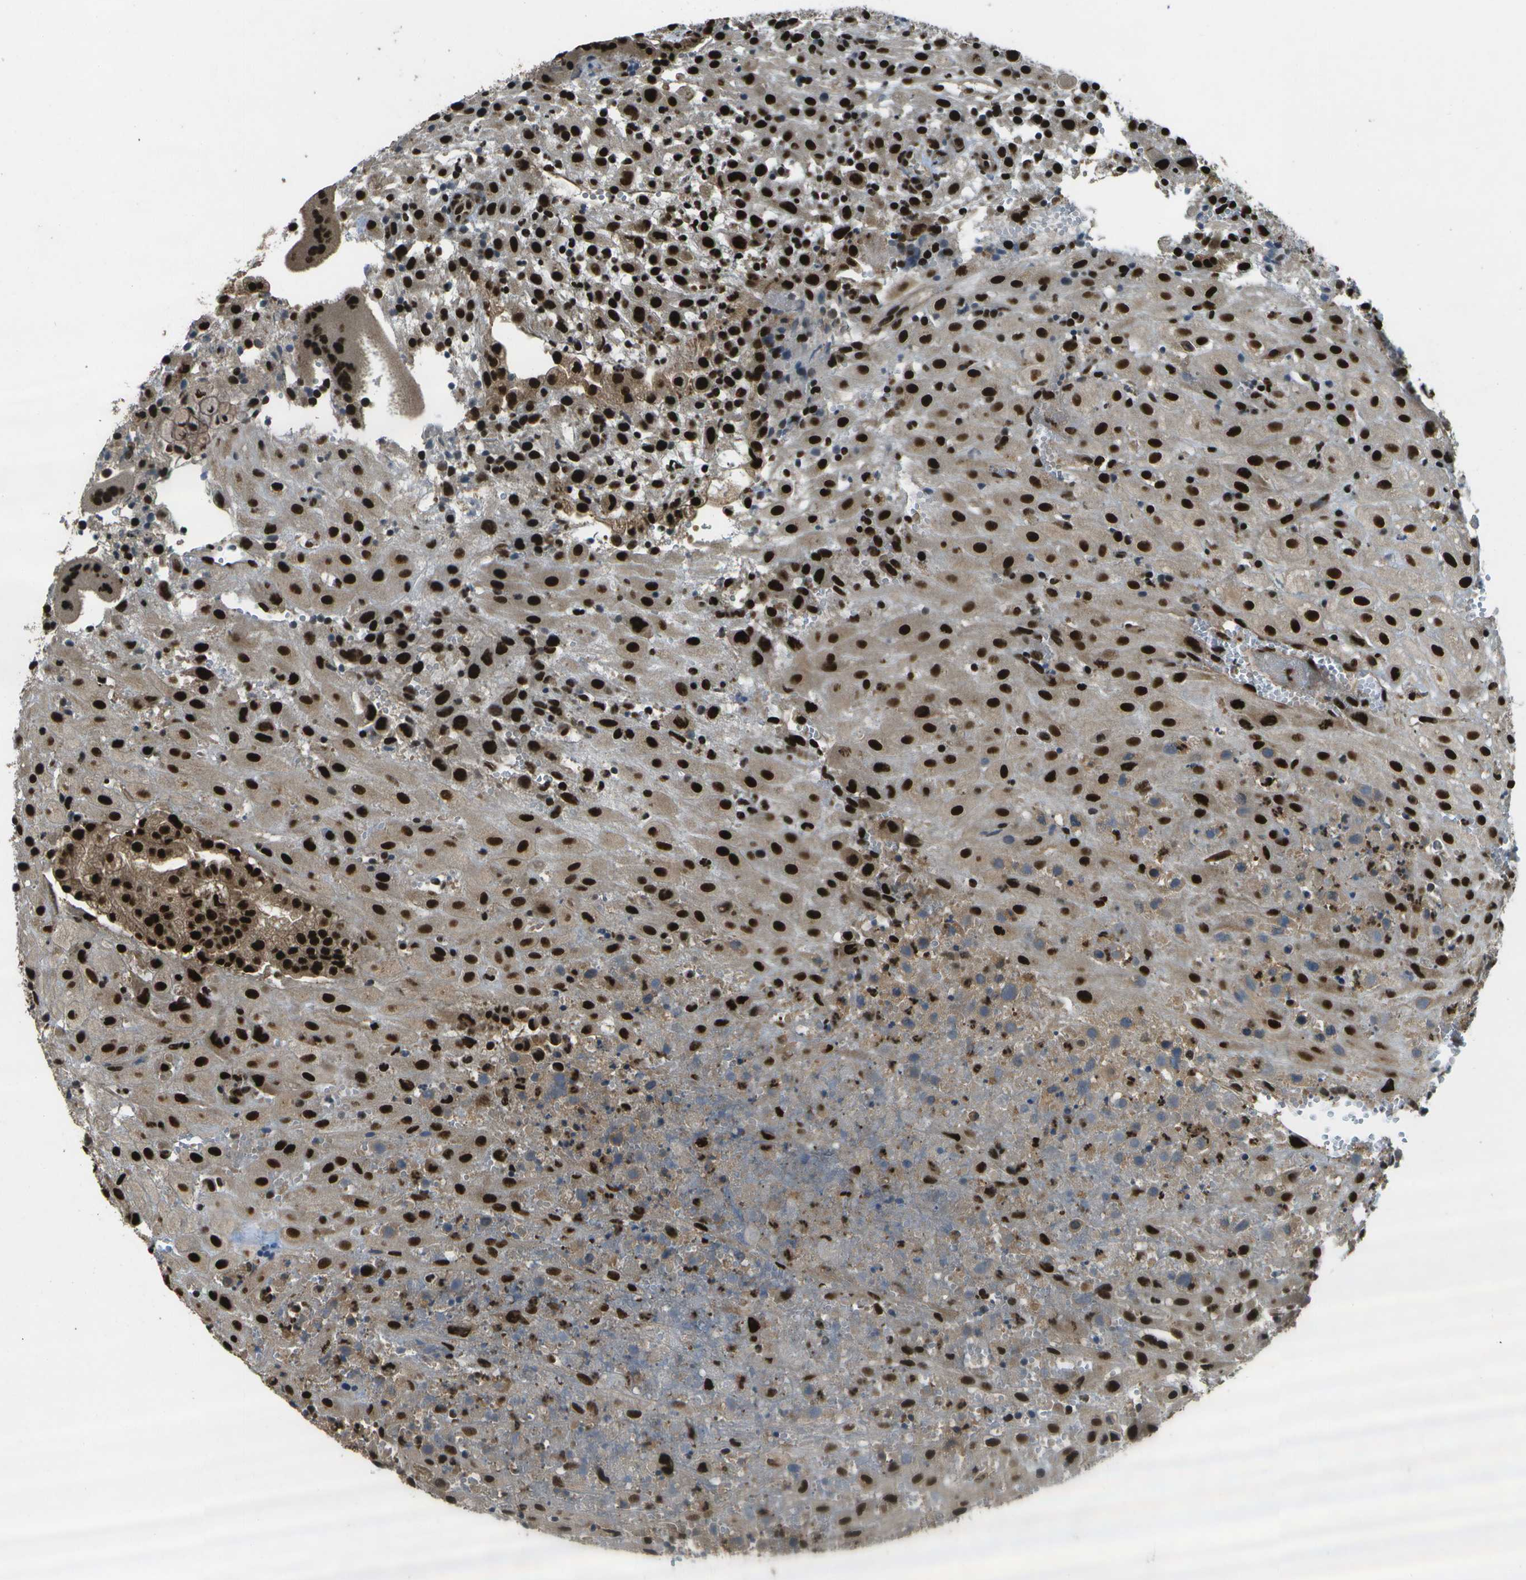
{"staining": {"intensity": "strong", "quantity": ">75%", "location": "nuclear"}, "tissue": "placenta", "cell_type": "Decidual cells", "image_type": "normal", "snomed": [{"axis": "morphology", "description": "Normal tissue, NOS"}, {"axis": "topography", "description": "Placenta"}], "caption": "IHC (DAB (3,3'-diaminobenzidine)) staining of normal human placenta shows strong nuclear protein expression in about >75% of decidual cells. The staining was performed using DAB (3,3'-diaminobenzidine) to visualize the protein expression in brown, while the nuclei were stained in blue with hematoxylin (Magnification: 20x).", "gene": "GANC", "patient": {"sex": "female", "age": 18}}